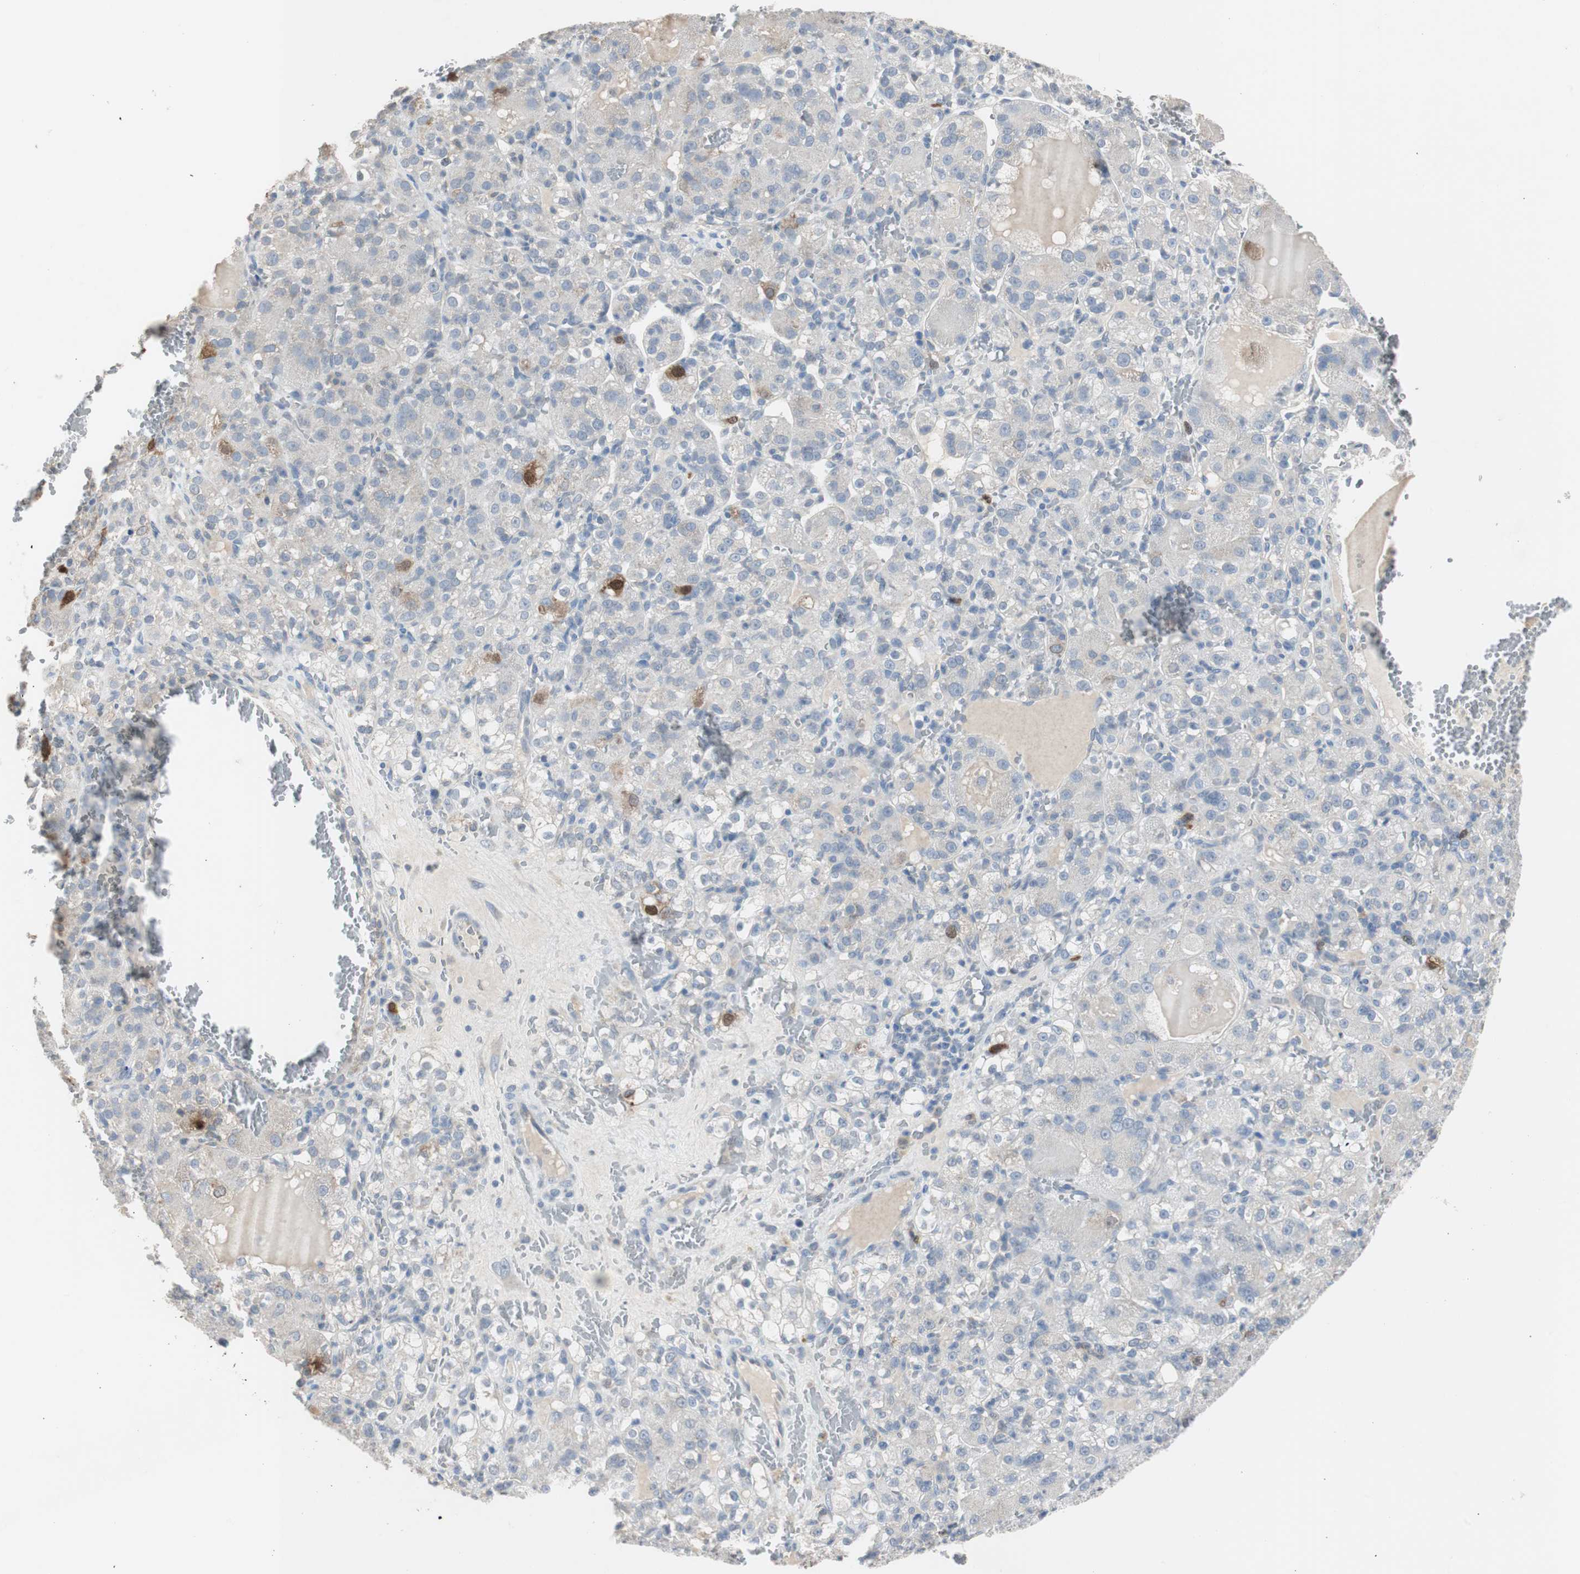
{"staining": {"intensity": "negative", "quantity": "none", "location": "none"}, "tissue": "renal cancer", "cell_type": "Tumor cells", "image_type": "cancer", "snomed": [{"axis": "morphology", "description": "Normal tissue, NOS"}, {"axis": "morphology", "description": "Adenocarcinoma, NOS"}, {"axis": "topography", "description": "Kidney"}], "caption": "Renal adenocarcinoma stained for a protein using immunohistochemistry (IHC) demonstrates no expression tumor cells.", "gene": "TK1", "patient": {"sex": "male", "age": 61}}